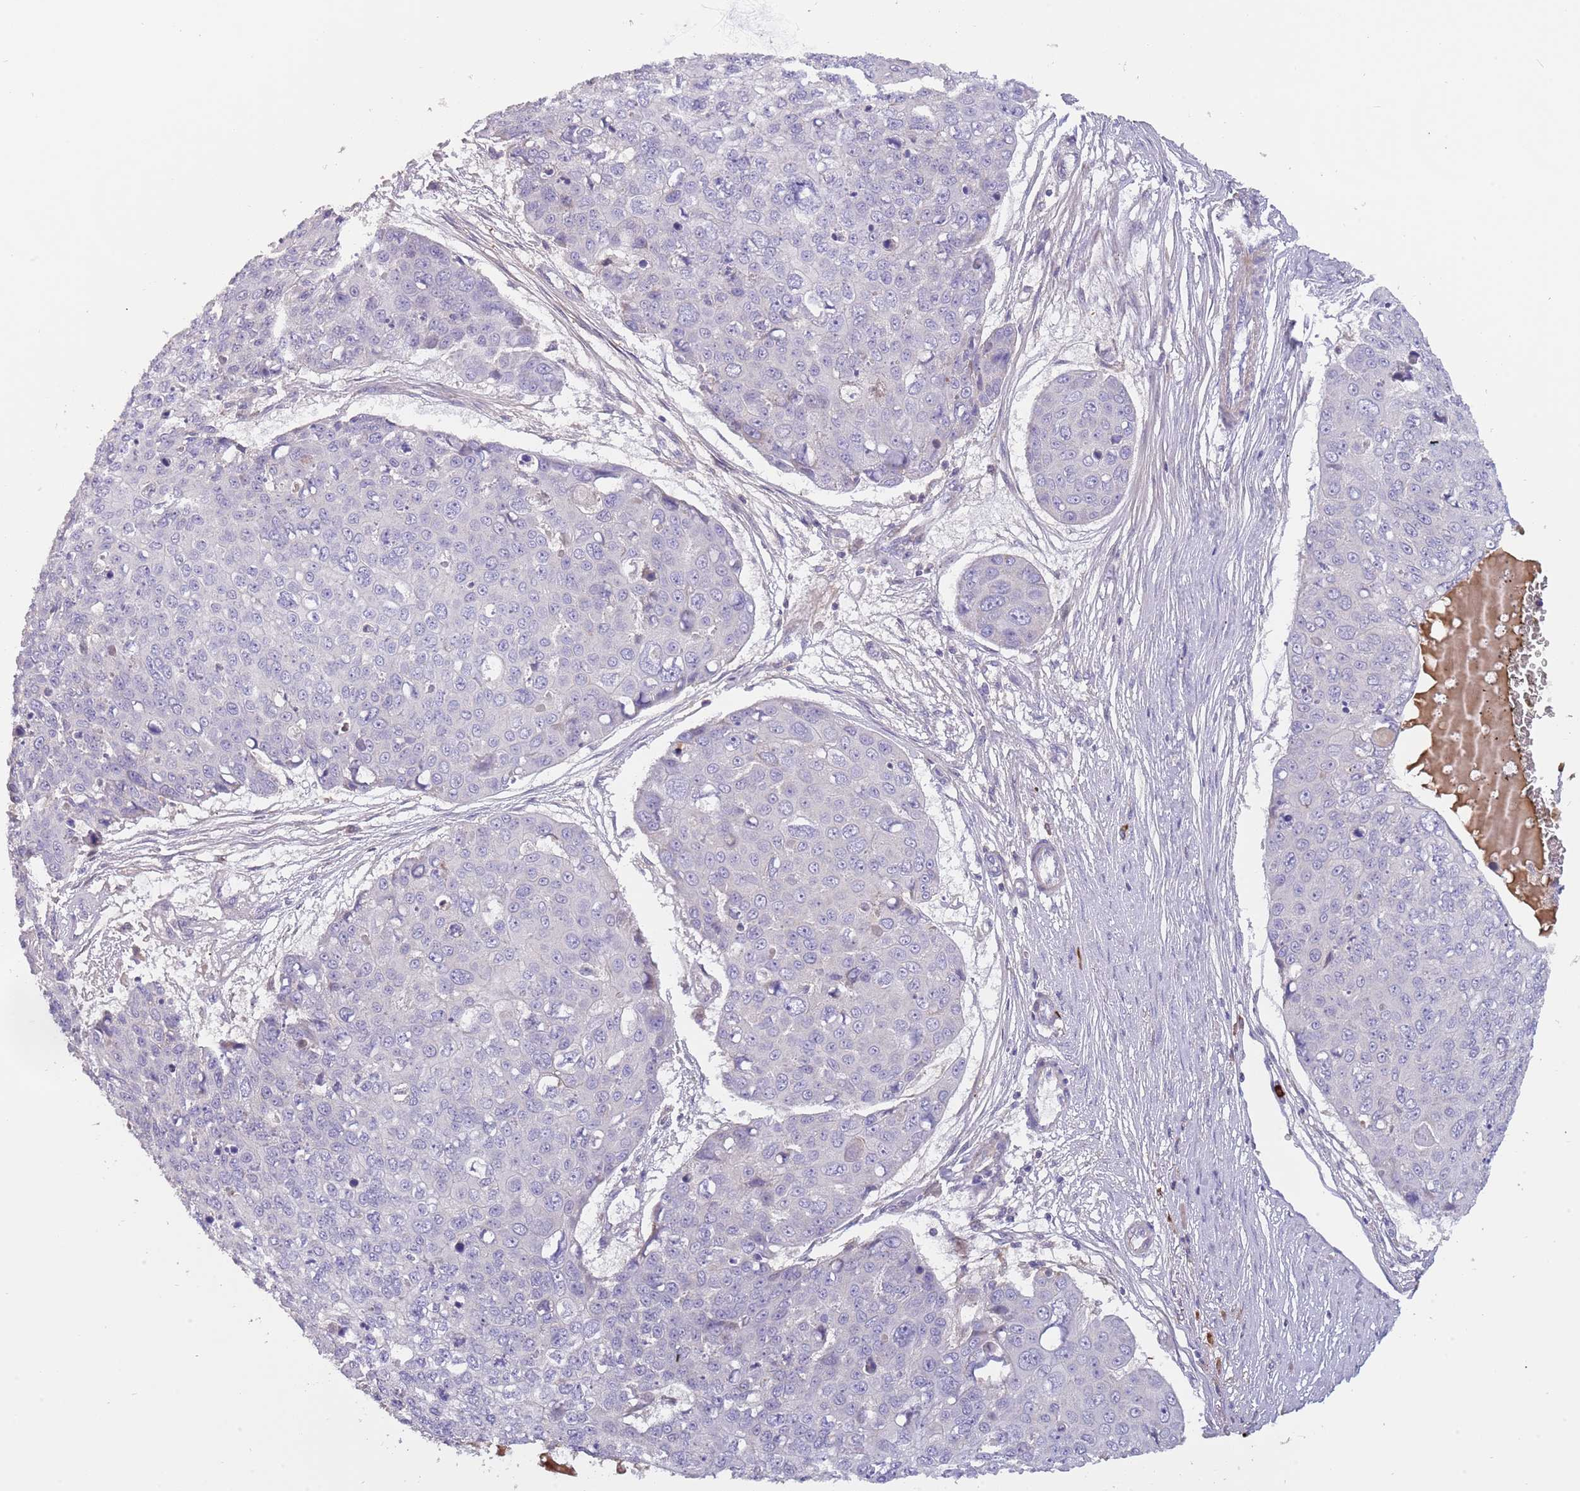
{"staining": {"intensity": "negative", "quantity": "none", "location": "none"}, "tissue": "skin cancer", "cell_type": "Tumor cells", "image_type": "cancer", "snomed": [{"axis": "morphology", "description": "Squamous cell carcinoma, NOS"}, {"axis": "topography", "description": "Skin"}], "caption": "DAB (3,3'-diaminobenzidine) immunohistochemical staining of skin cancer (squamous cell carcinoma) exhibits no significant positivity in tumor cells. Nuclei are stained in blue.", "gene": "SUSD1", "patient": {"sex": "male", "age": 71}}